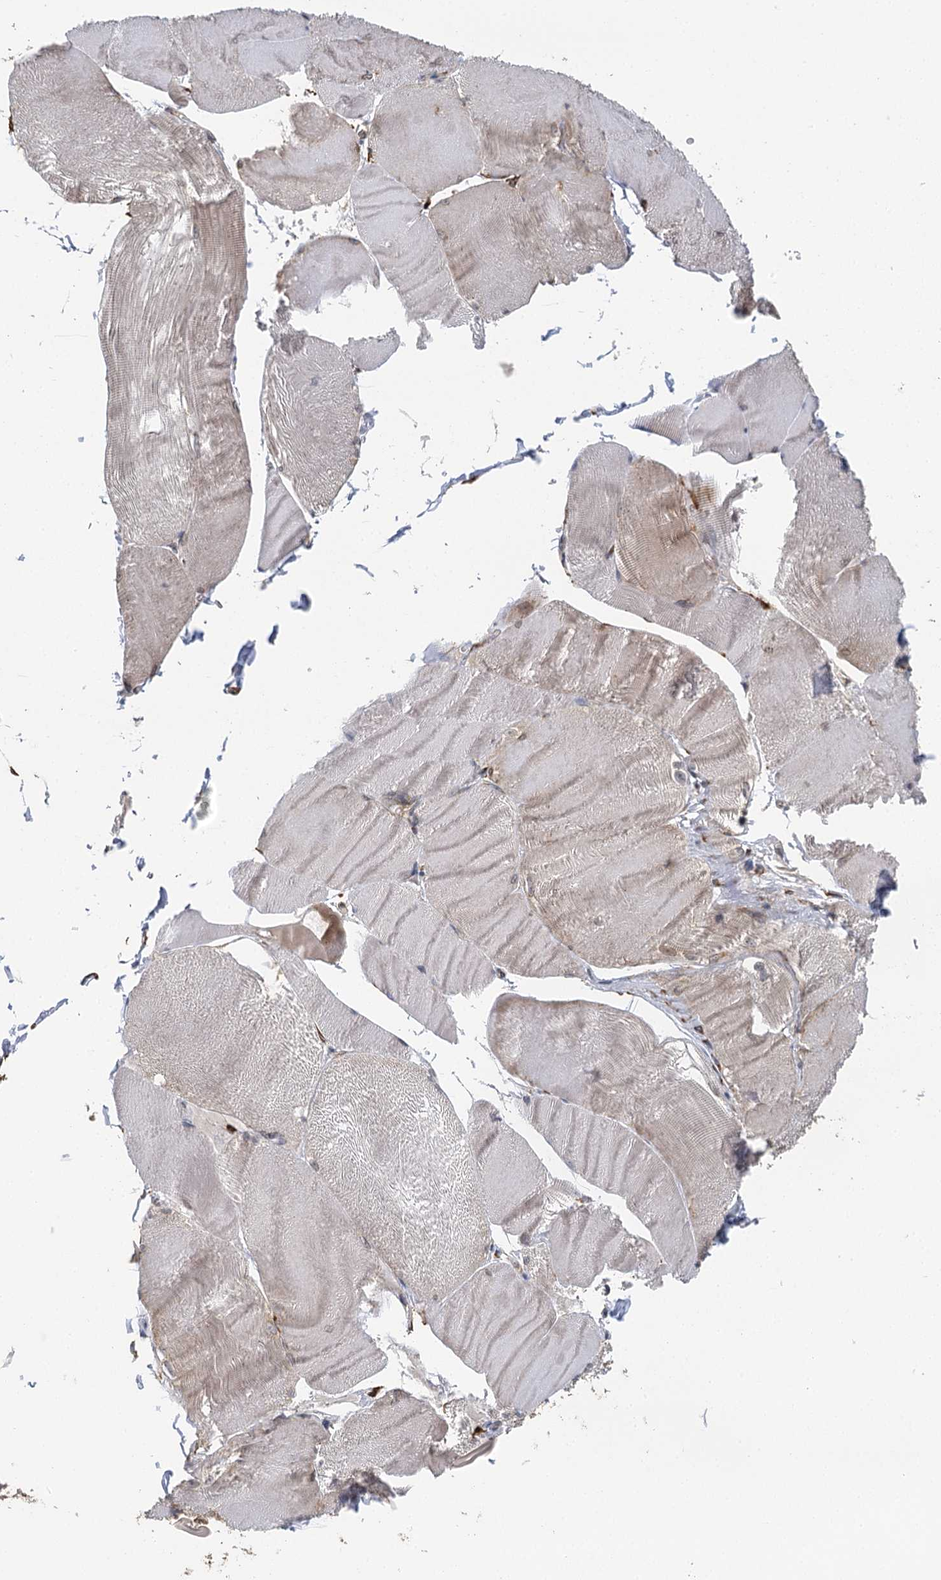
{"staining": {"intensity": "weak", "quantity": "25%-75%", "location": "cytoplasmic/membranous"}, "tissue": "skeletal muscle", "cell_type": "Myocytes", "image_type": "normal", "snomed": [{"axis": "morphology", "description": "Normal tissue, NOS"}, {"axis": "morphology", "description": "Basal cell carcinoma"}, {"axis": "topography", "description": "Skeletal muscle"}], "caption": "DAB immunohistochemical staining of normal human skeletal muscle shows weak cytoplasmic/membranous protein expression in about 25%-75% of myocytes. (Brightfield microscopy of DAB IHC at high magnification).", "gene": "IL11RA", "patient": {"sex": "female", "age": 64}}